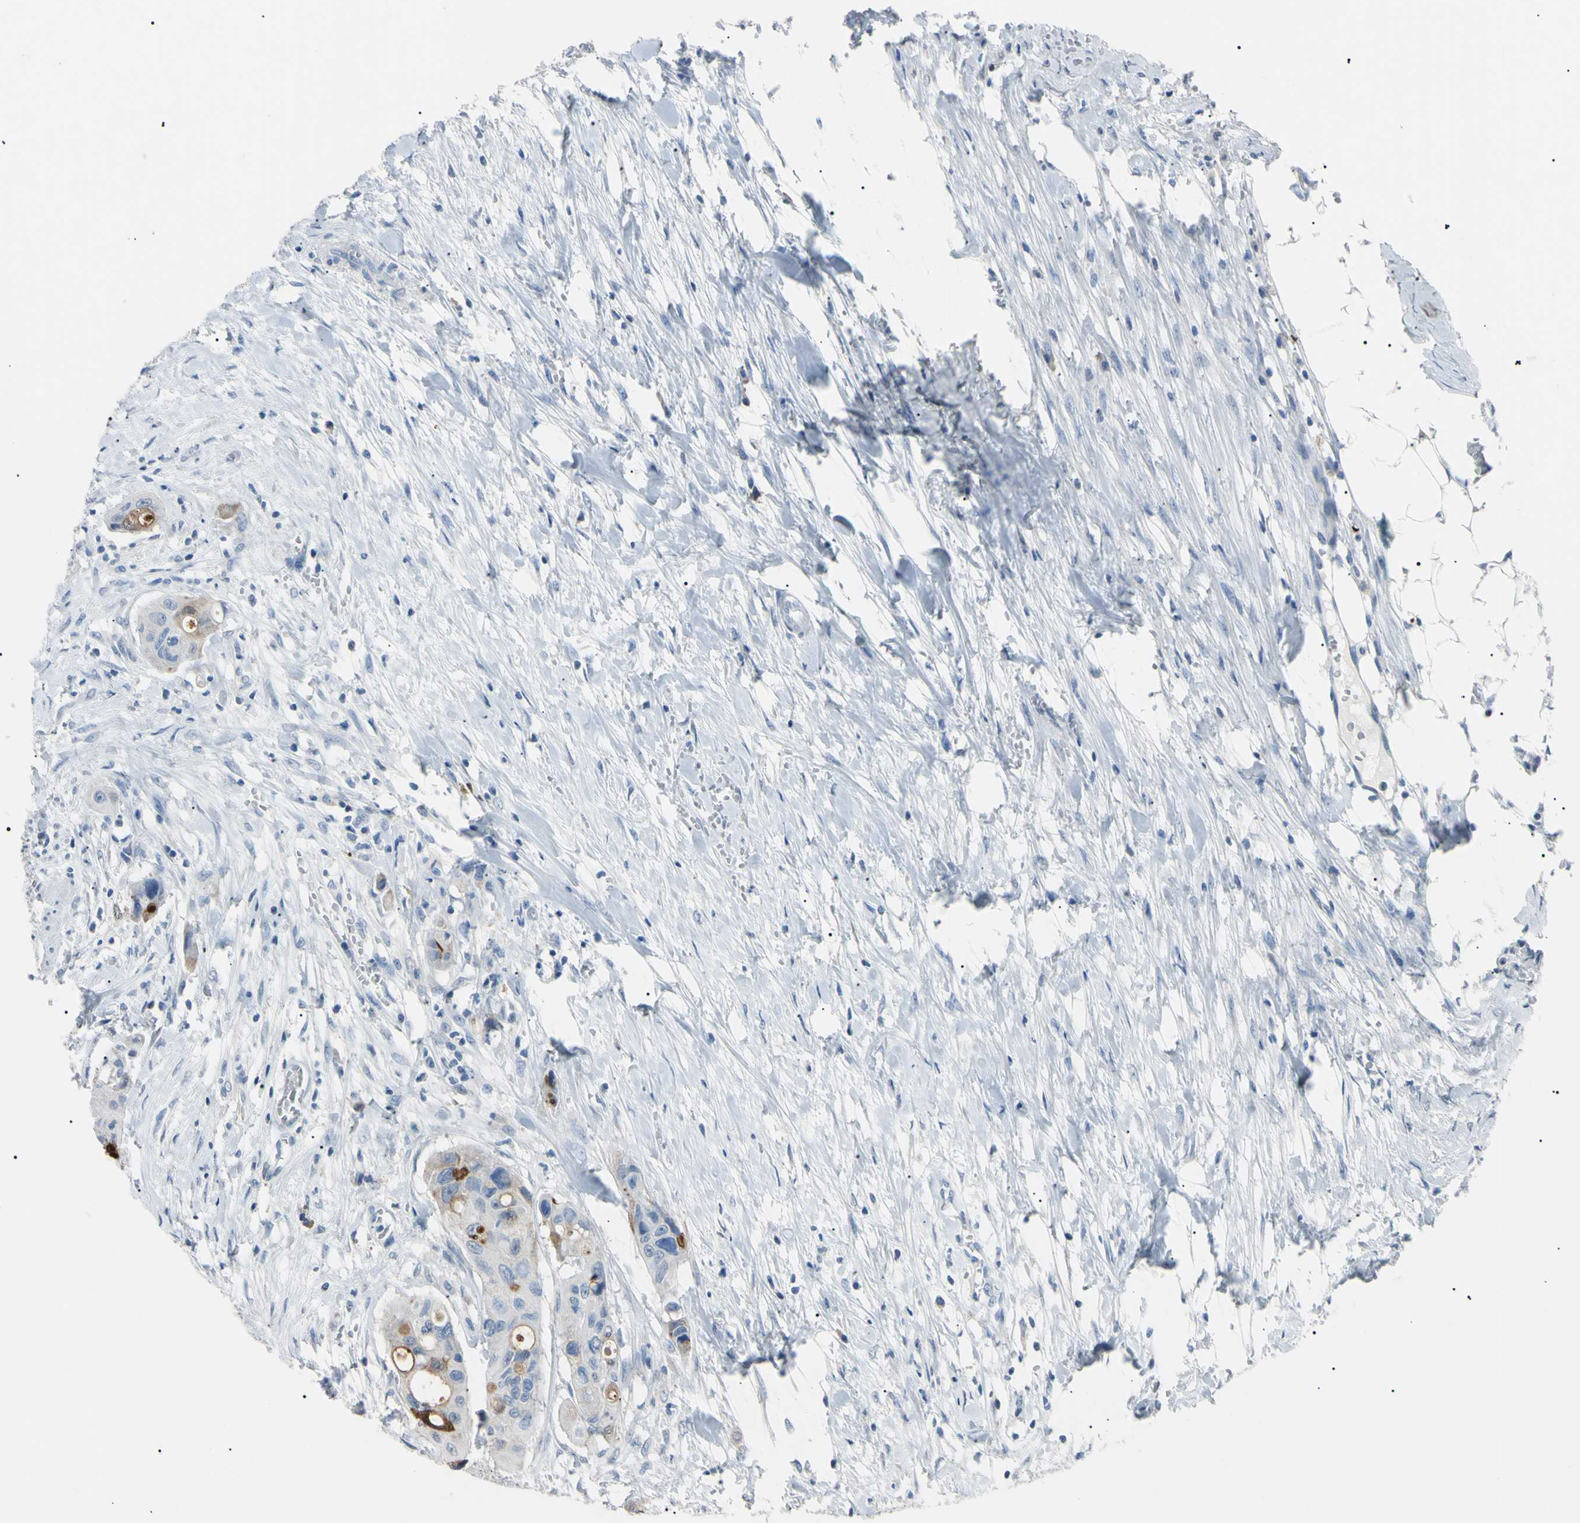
{"staining": {"intensity": "weak", "quantity": "<25%", "location": "cytoplasmic/membranous"}, "tissue": "colorectal cancer", "cell_type": "Tumor cells", "image_type": "cancer", "snomed": [{"axis": "morphology", "description": "Adenocarcinoma, NOS"}, {"axis": "topography", "description": "Colon"}], "caption": "Photomicrograph shows no significant protein positivity in tumor cells of colorectal cancer.", "gene": "CGB3", "patient": {"sex": "female", "age": 11}}